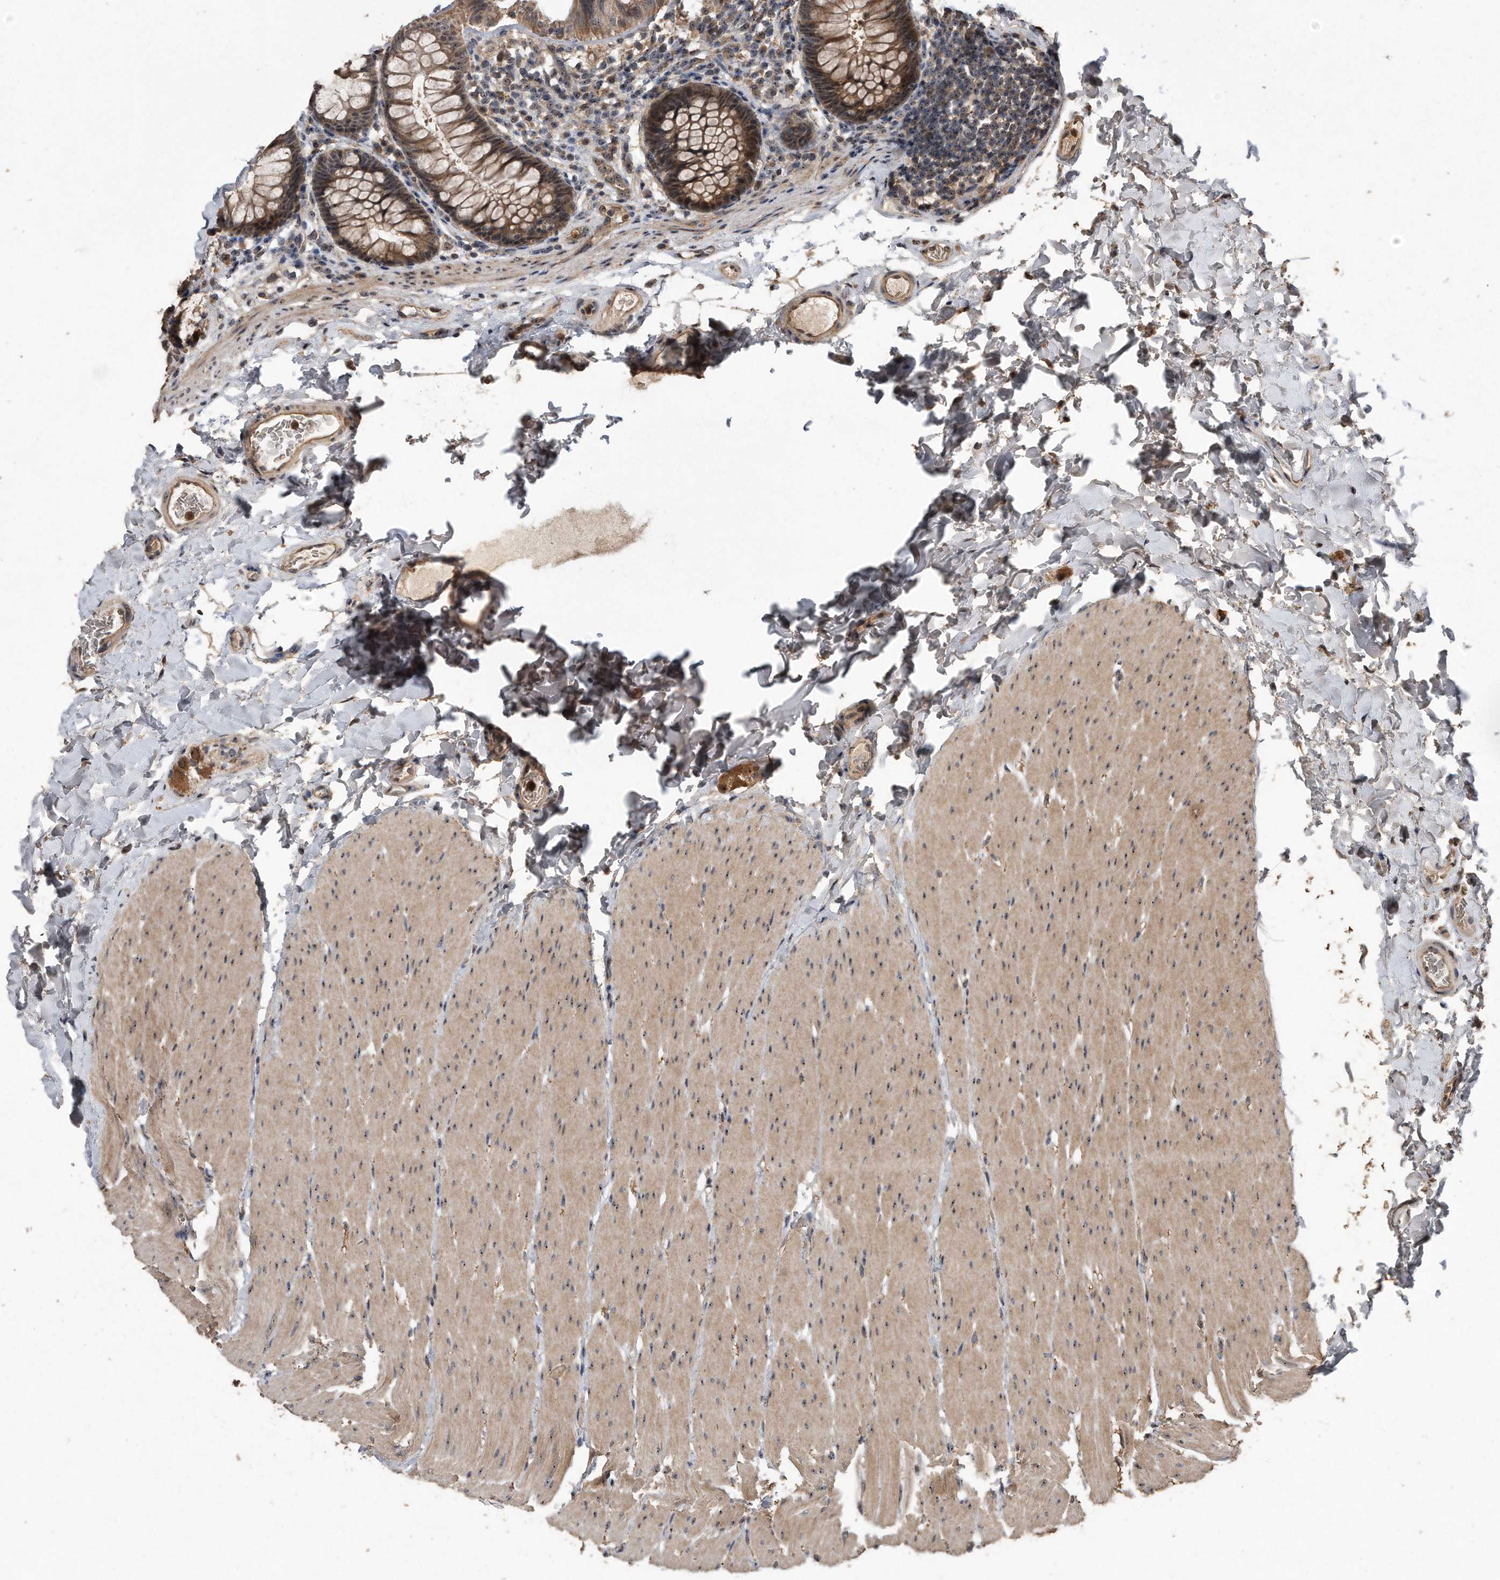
{"staining": {"intensity": "moderate", "quantity": "25%-75%", "location": "cytoplasmic/membranous"}, "tissue": "colon", "cell_type": "Endothelial cells", "image_type": "normal", "snomed": [{"axis": "morphology", "description": "Normal tissue, NOS"}, {"axis": "topography", "description": "Colon"}], "caption": "DAB immunohistochemical staining of normal human colon demonstrates moderate cytoplasmic/membranous protein positivity in approximately 25%-75% of endothelial cells.", "gene": "PELO", "patient": {"sex": "female", "age": 62}}